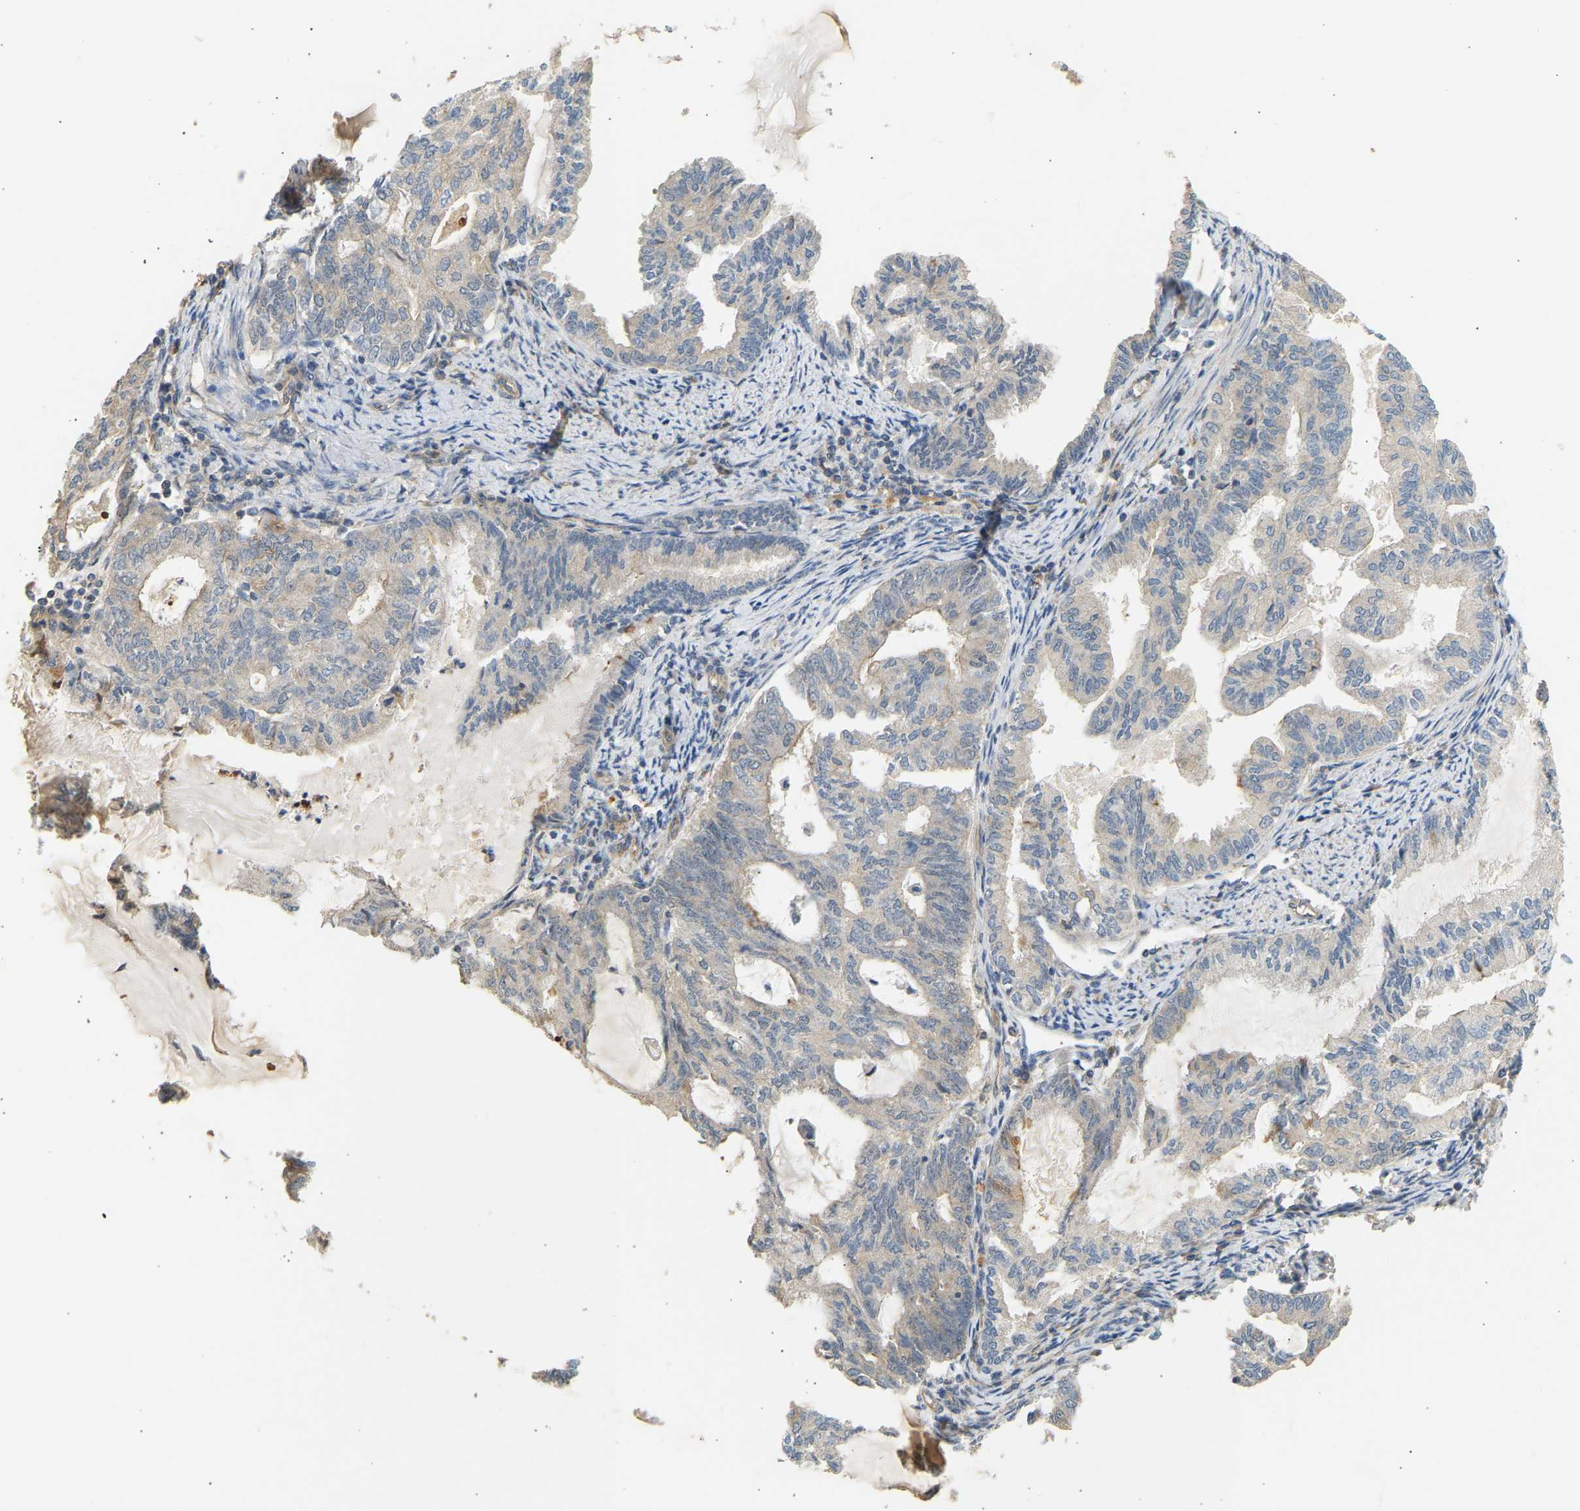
{"staining": {"intensity": "moderate", "quantity": "<25%", "location": "cytoplasmic/membranous"}, "tissue": "endometrial cancer", "cell_type": "Tumor cells", "image_type": "cancer", "snomed": [{"axis": "morphology", "description": "Adenocarcinoma, NOS"}, {"axis": "topography", "description": "Endometrium"}], "caption": "The photomicrograph reveals staining of adenocarcinoma (endometrial), revealing moderate cytoplasmic/membranous protein expression (brown color) within tumor cells.", "gene": "RGL1", "patient": {"sex": "female", "age": 86}}